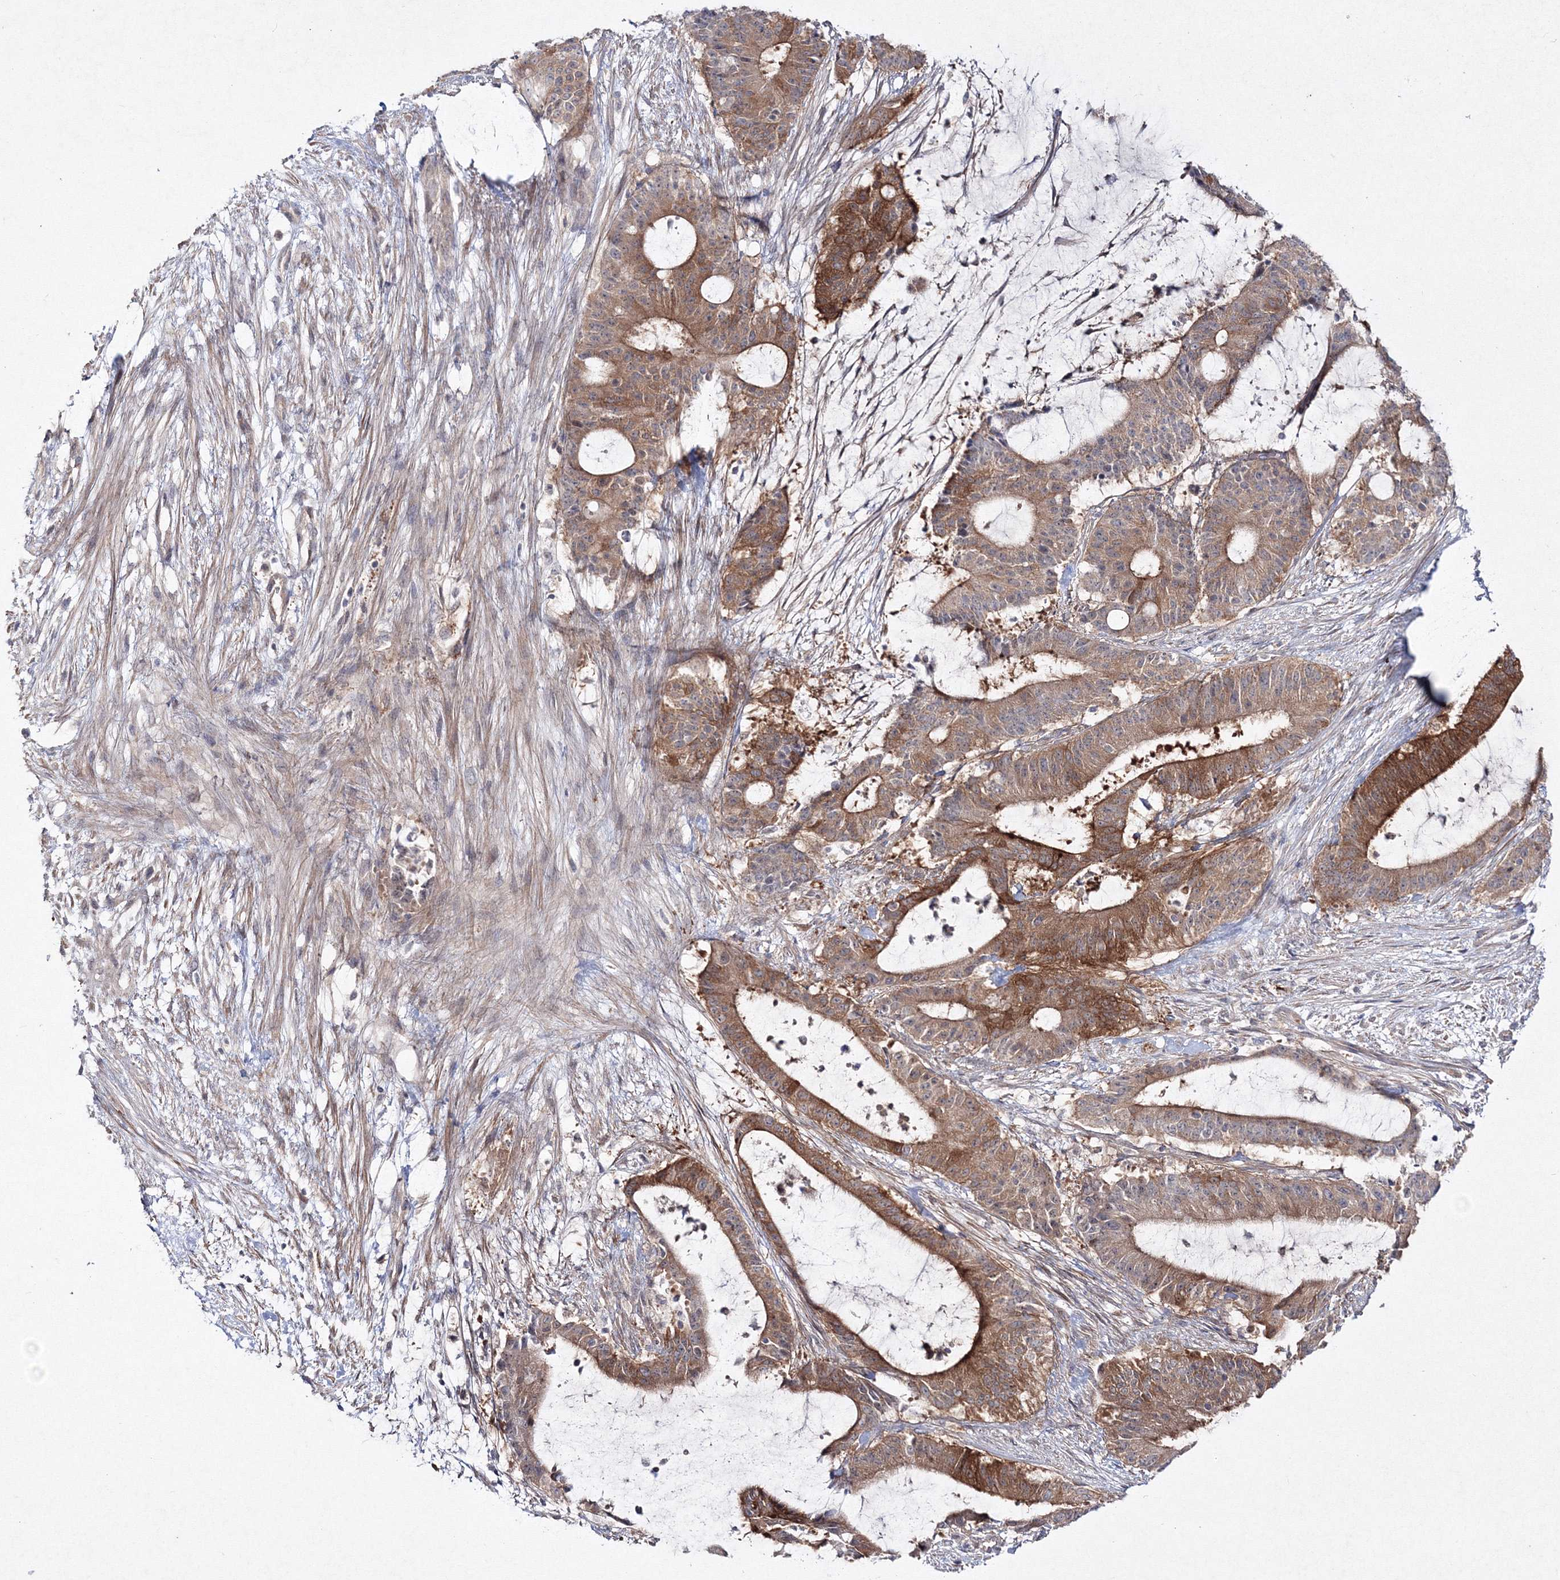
{"staining": {"intensity": "moderate", "quantity": ">75%", "location": "cytoplasmic/membranous"}, "tissue": "liver cancer", "cell_type": "Tumor cells", "image_type": "cancer", "snomed": [{"axis": "morphology", "description": "Normal tissue, NOS"}, {"axis": "morphology", "description": "Cholangiocarcinoma"}, {"axis": "topography", "description": "Liver"}, {"axis": "topography", "description": "Peripheral nerve tissue"}], "caption": "IHC staining of cholangiocarcinoma (liver), which displays medium levels of moderate cytoplasmic/membranous staining in approximately >75% of tumor cells indicating moderate cytoplasmic/membranous protein expression. The staining was performed using DAB (brown) for protein detection and nuclei were counterstained in hematoxylin (blue).", "gene": "IPMK", "patient": {"sex": "female", "age": 73}}